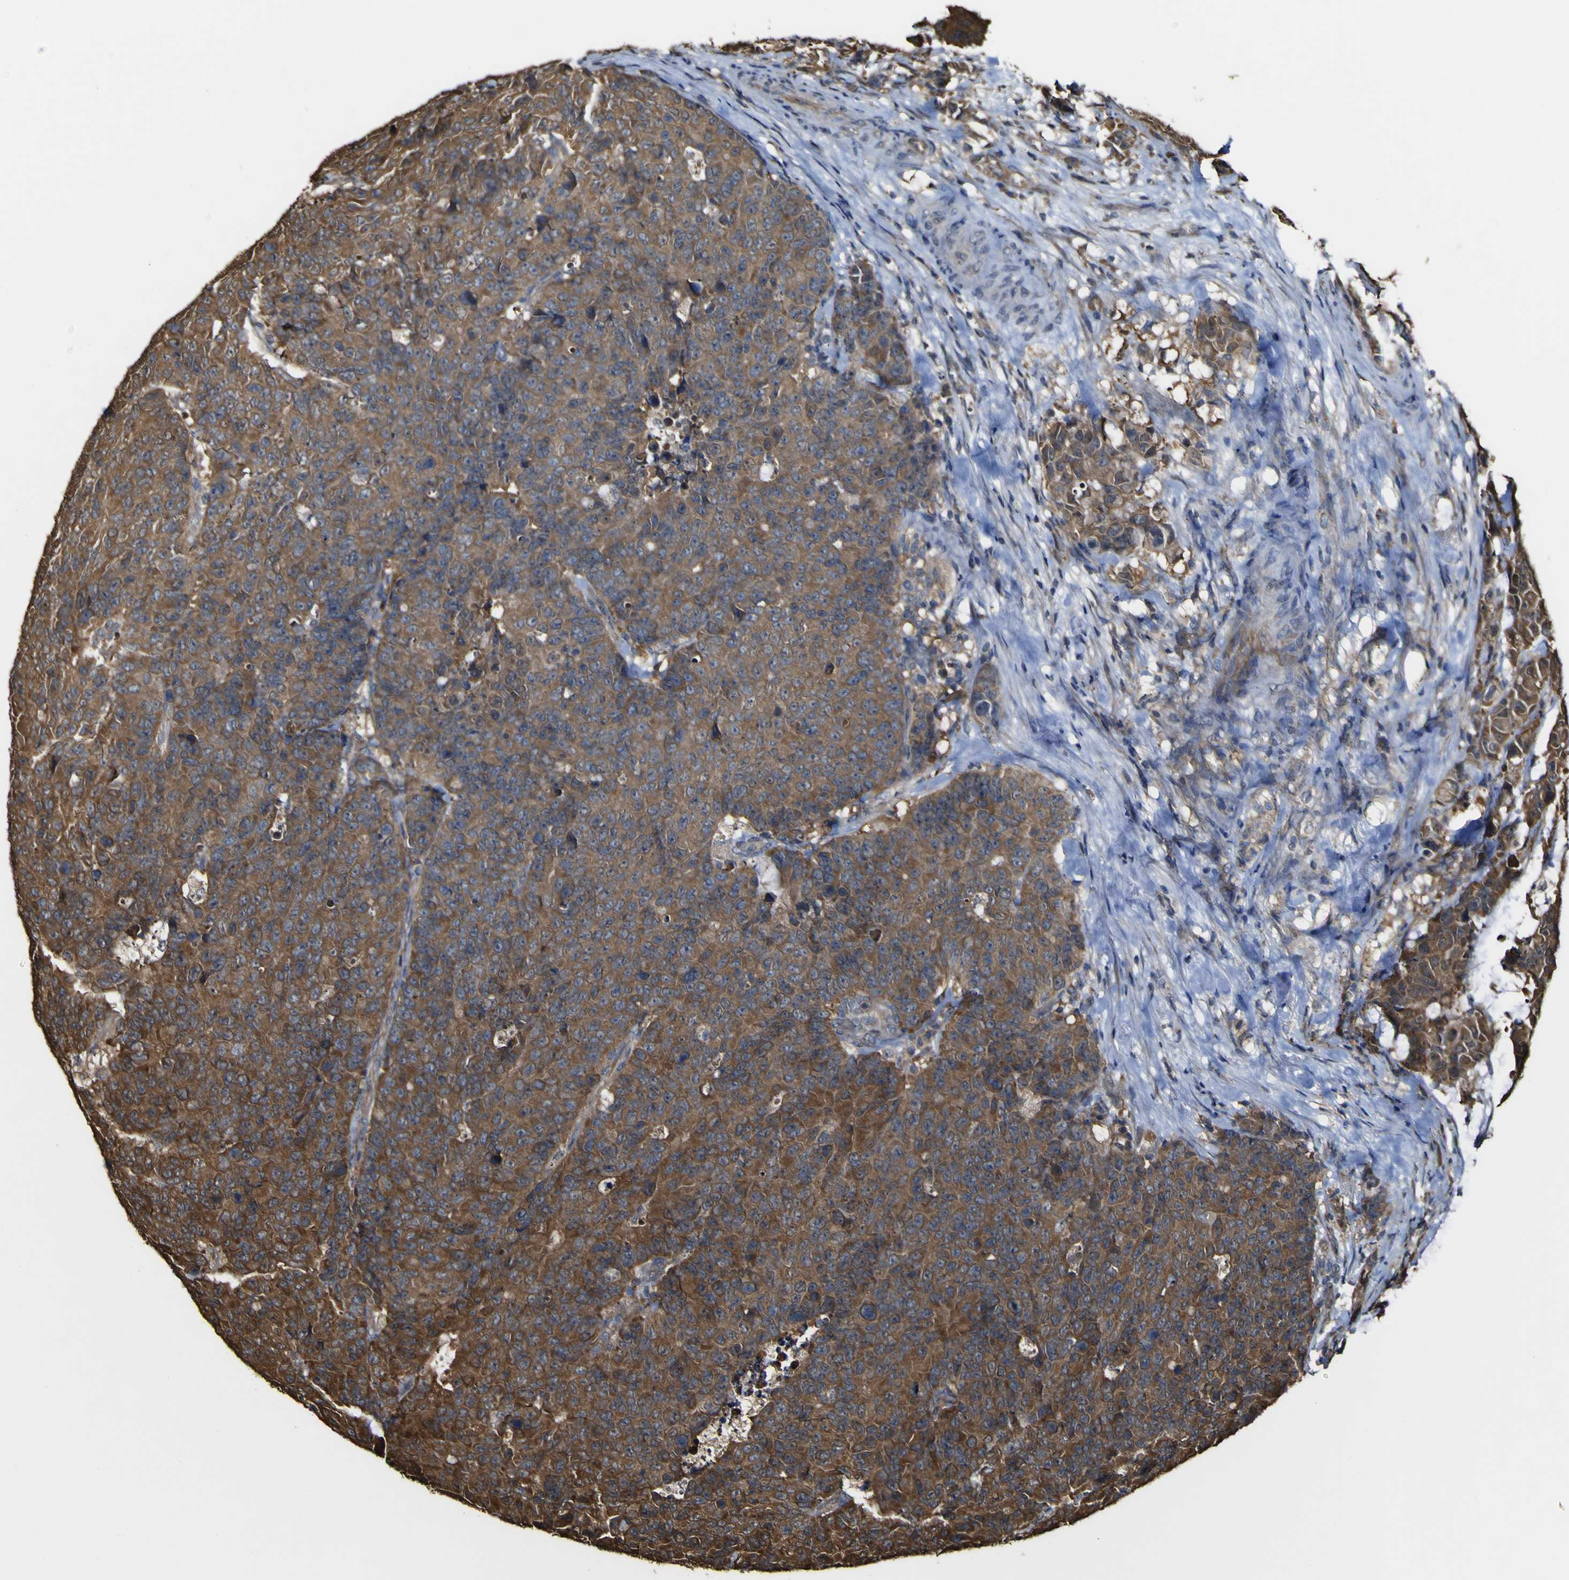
{"staining": {"intensity": "moderate", "quantity": ">75%", "location": "cytoplasmic/membranous"}, "tissue": "colorectal cancer", "cell_type": "Tumor cells", "image_type": "cancer", "snomed": [{"axis": "morphology", "description": "Adenocarcinoma, NOS"}, {"axis": "topography", "description": "Colon"}], "caption": "Immunohistochemical staining of adenocarcinoma (colorectal) demonstrates medium levels of moderate cytoplasmic/membranous positivity in approximately >75% of tumor cells. Using DAB (3,3'-diaminobenzidine) (brown) and hematoxylin (blue) stains, captured at high magnification using brightfield microscopy.", "gene": "PTPRR", "patient": {"sex": "female", "age": 86}}